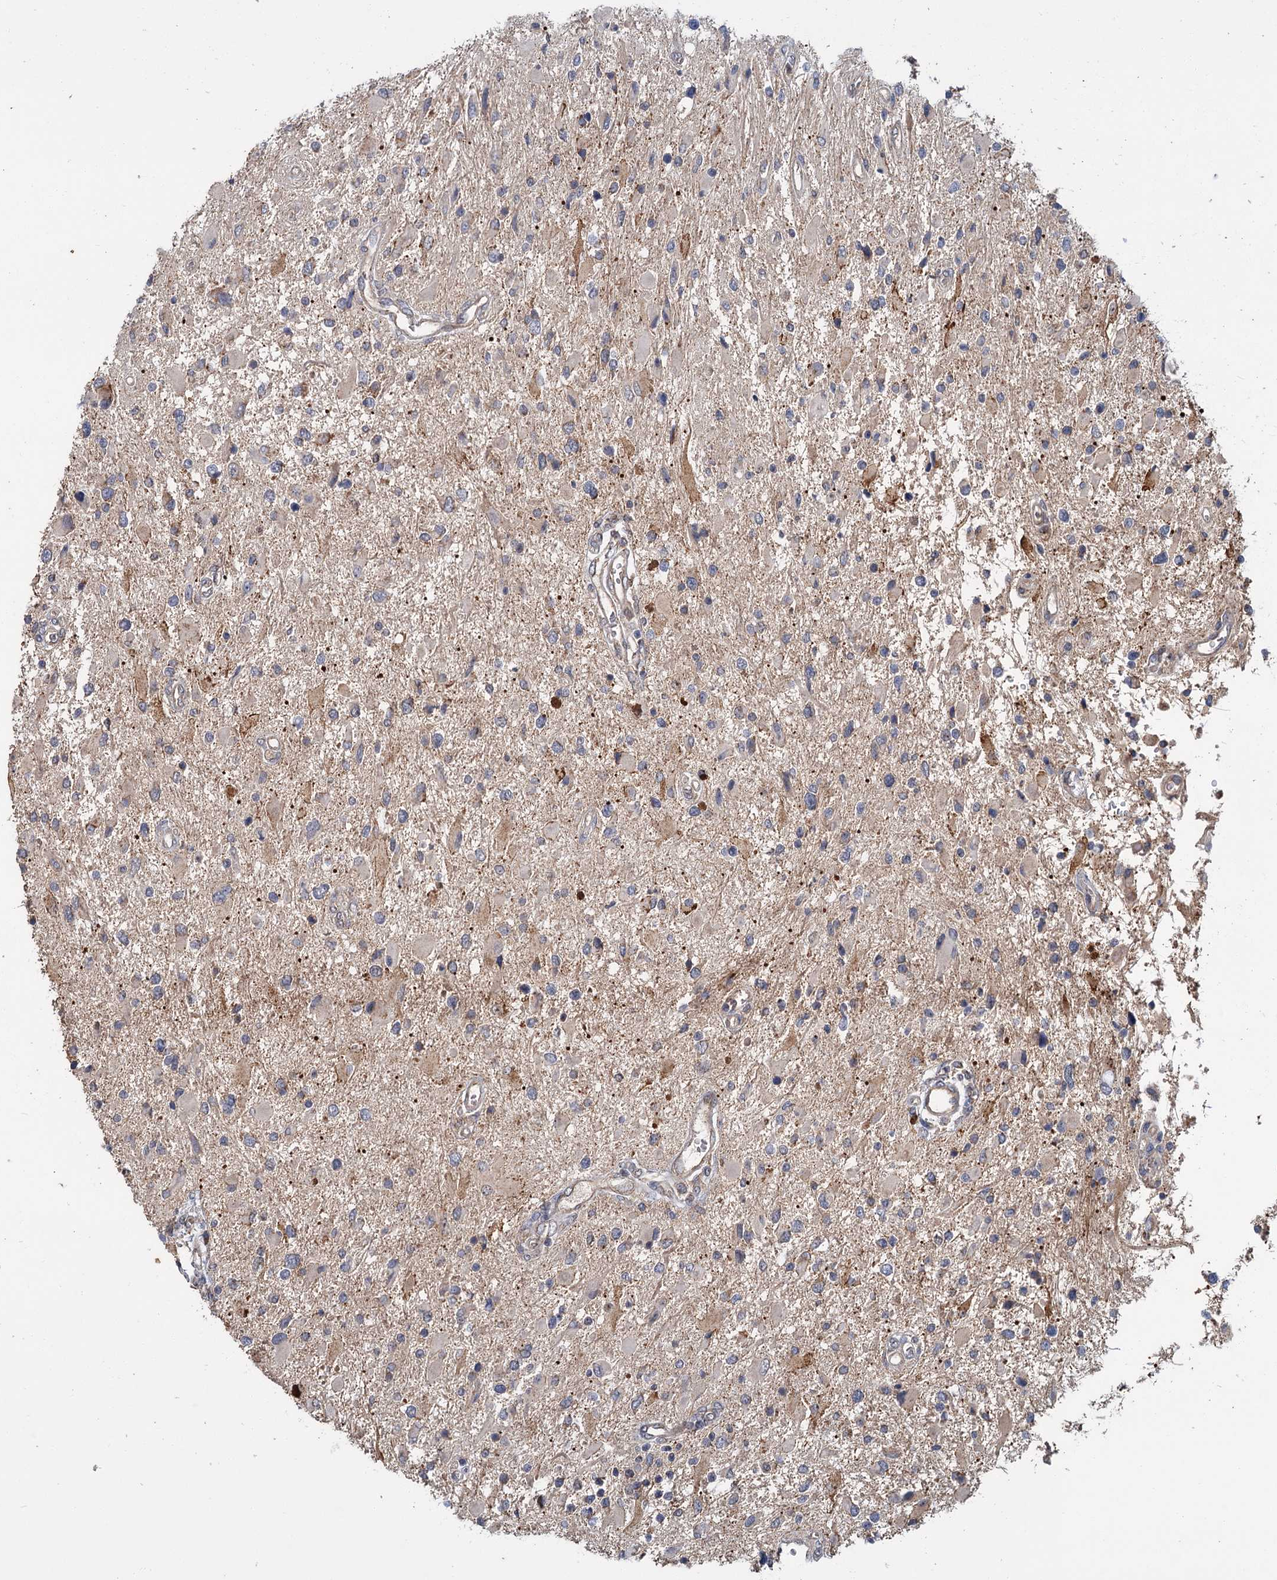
{"staining": {"intensity": "negative", "quantity": "none", "location": "none"}, "tissue": "glioma", "cell_type": "Tumor cells", "image_type": "cancer", "snomed": [{"axis": "morphology", "description": "Glioma, malignant, High grade"}, {"axis": "topography", "description": "Brain"}], "caption": "A histopathology image of glioma stained for a protein reveals no brown staining in tumor cells.", "gene": "DYNC2H1", "patient": {"sex": "male", "age": 53}}